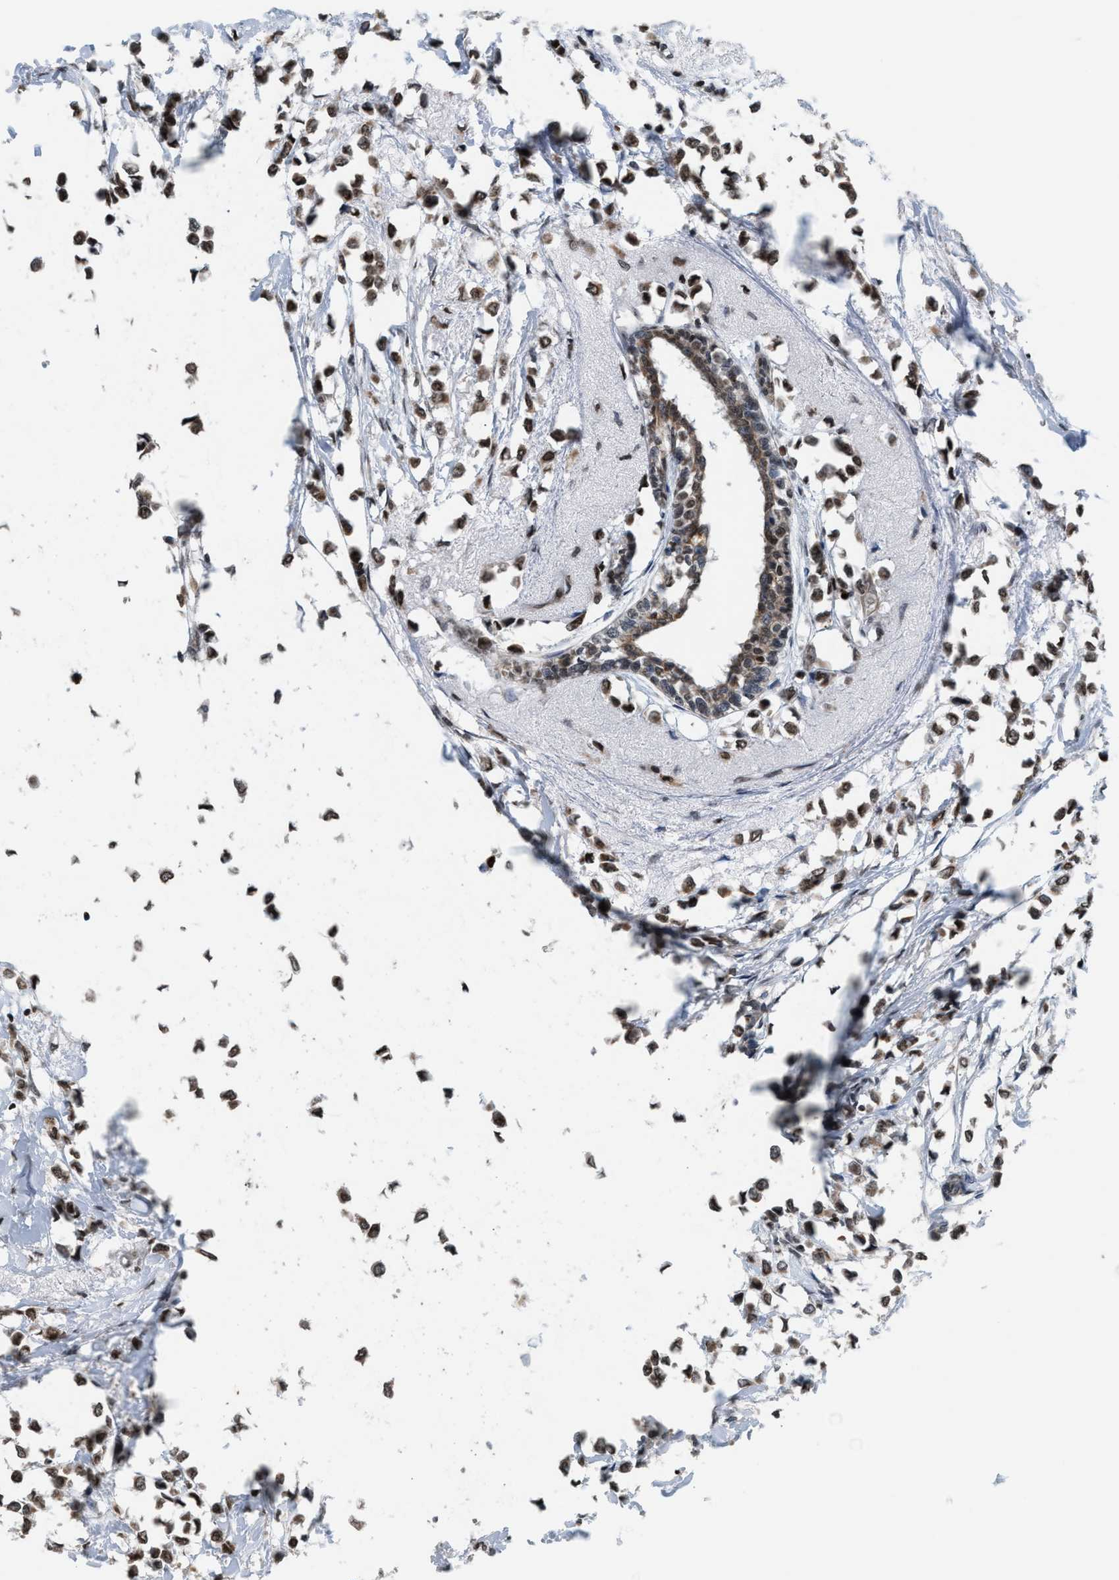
{"staining": {"intensity": "moderate", "quantity": ">75%", "location": "cytoplasmic/membranous"}, "tissue": "breast cancer", "cell_type": "Tumor cells", "image_type": "cancer", "snomed": [{"axis": "morphology", "description": "Lobular carcinoma"}, {"axis": "topography", "description": "Breast"}], "caption": "A medium amount of moderate cytoplasmic/membranous staining is seen in approximately >75% of tumor cells in breast cancer tissue.", "gene": "PRUNE2", "patient": {"sex": "female", "age": 51}}